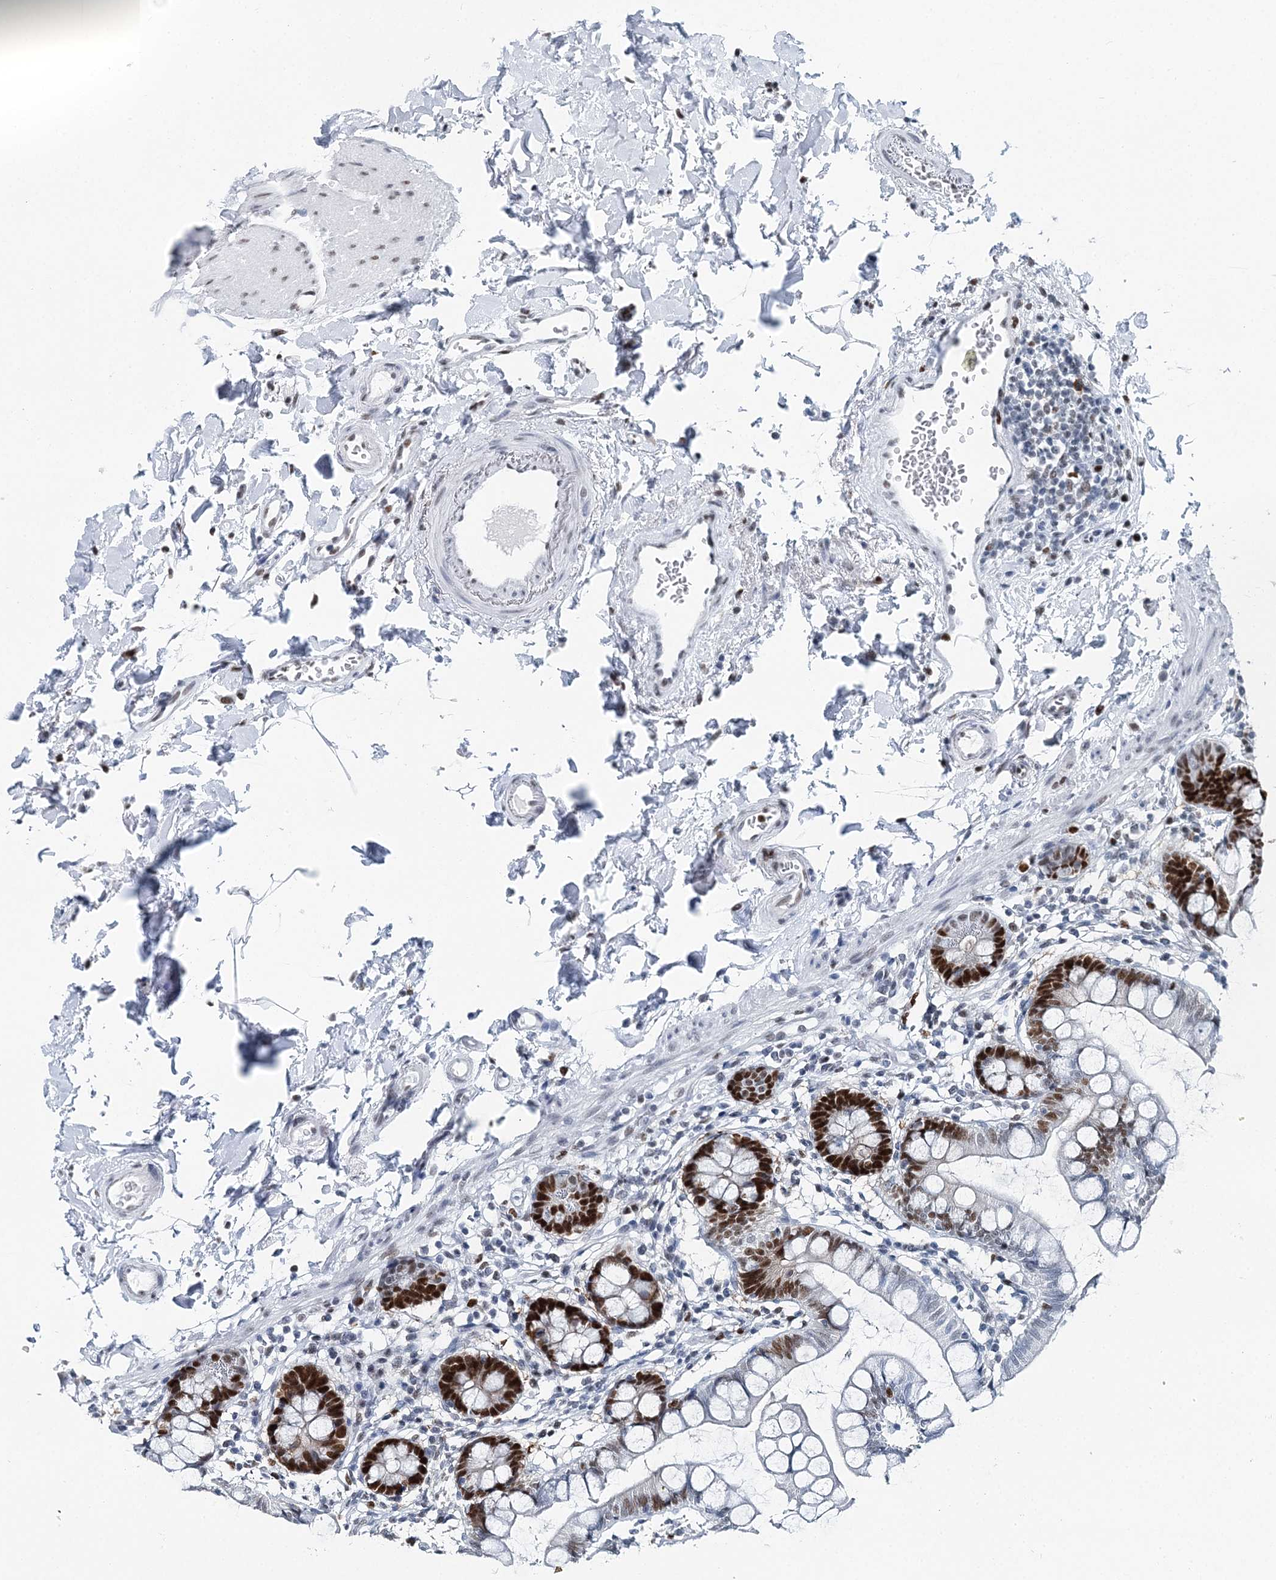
{"staining": {"intensity": "strong", "quantity": "25%-75%", "location": "nuclear"}, "tissue": "small intestine", "cell_type": "Glandular cells", "image_type": "normal", "snomed": [{"axis": "morphology", "description": "Normal tissue, NOS"}, {"axis": "topography", "description": "Small intestine"}], "caption": "Immunohistochemistry (IHC) (DAB (3,3'-diaminobenzidine)) staining of benign human small intestine shows strong nuclear protein positivity in approximately 25%-75% of glandular cells.", "gene": "HAT1", "patient": {"sex": "female", "age": 84}}